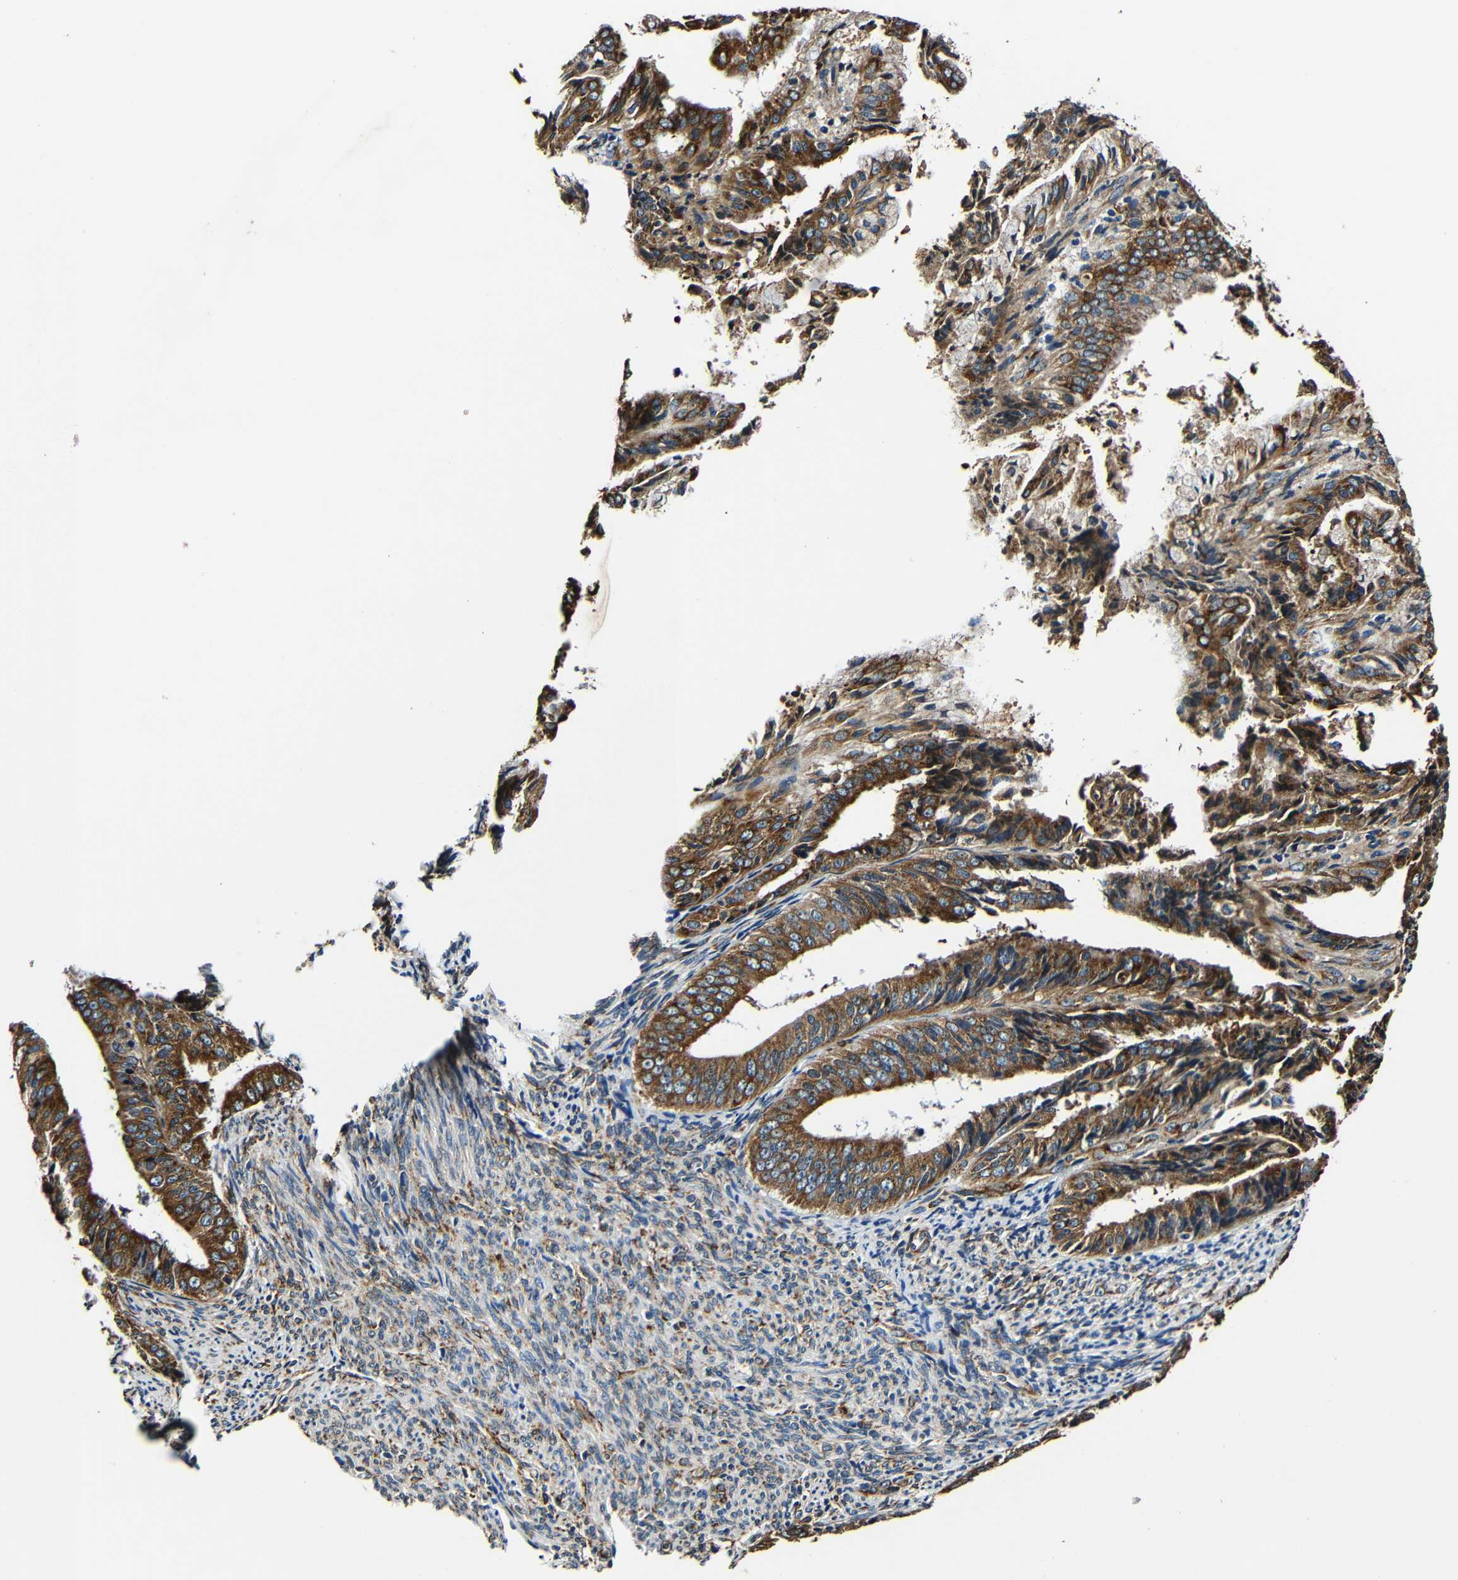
{"staining": {"intensity": "strong", "quantity": ">75%", "location": "cytoplasmic/membranous"}, "tissue": "endometrial cancer", "cell_type": "Tumor cells", "image_type": "cancer", "snomed": [{"axis": "morphology", "description": "Adenocarcinoma, NOS"}, {"axis": "topography", "description": "Endometrium"}], "caption": "Immunohistochemical staining of endometrial adenocarcinoma reveals high levels of strong cytoplasmic/membranous protein staining in approximately >75% of tumor cells. (DAB (3,3'-diaminobenzidine) = brown stain, brightfield microscopy at high magnification).", "gene": "RRBP1", "patient": {"sex": "female", "age": 63}}